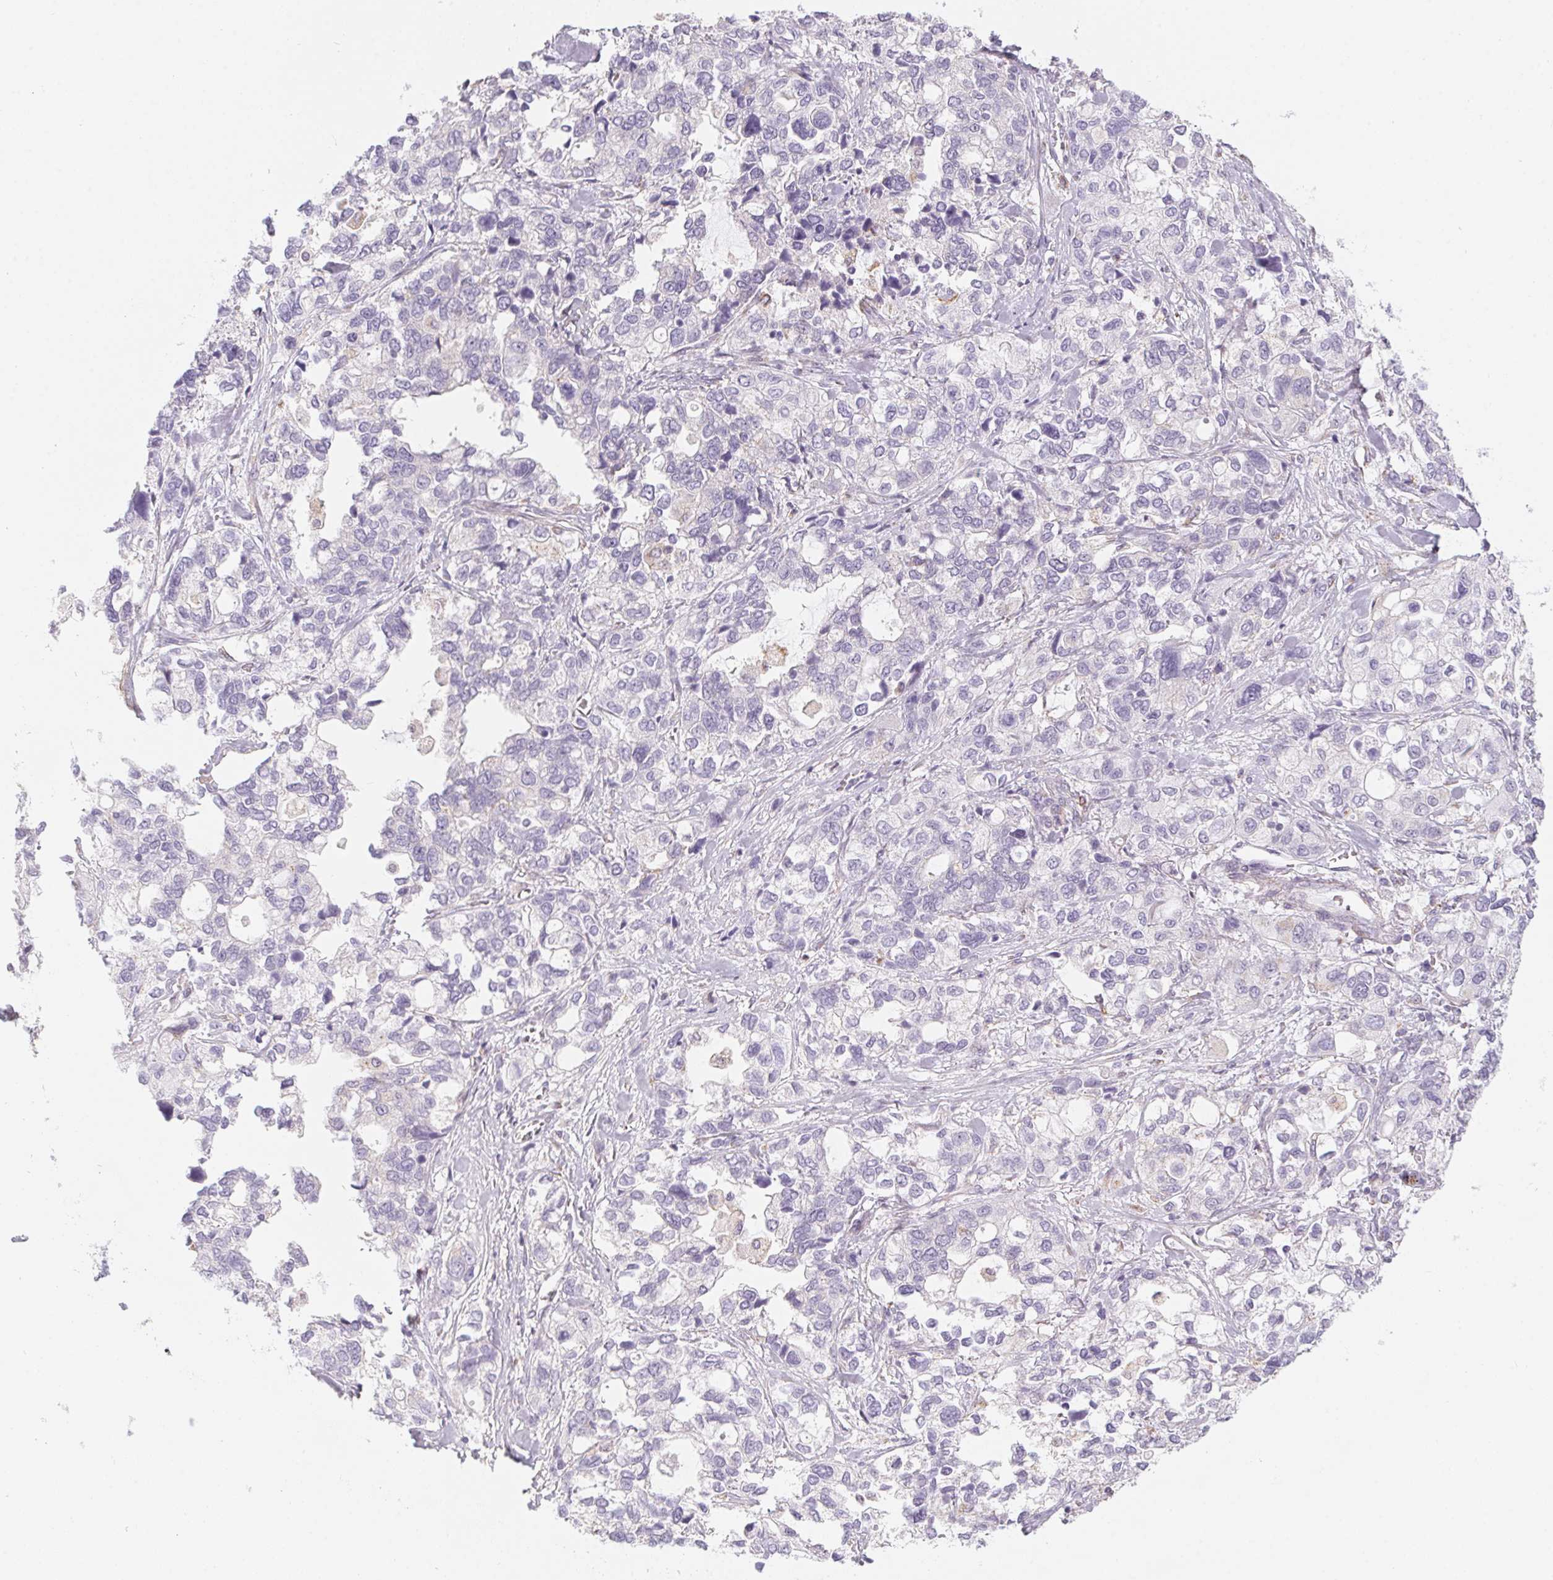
{"staining": {"intensity": "negative", "quantity": "none", "location": "none"}, "tissue": "stomach cancer", "cell_type": "Tumor cells", "image_type": "cancer", "snomed": [{"axis": "morphology", "description": "Adenocarcinoma, NOS"}, {"axis": "topography", "description": "Stomach, upper"}], "caption": "This is an immunohistochemistry image of adenocarcinoma (stomach). There is no positivity in tumor cells.", "gene": "PRPH", "patient": {"sex": "female", "age": 81}}